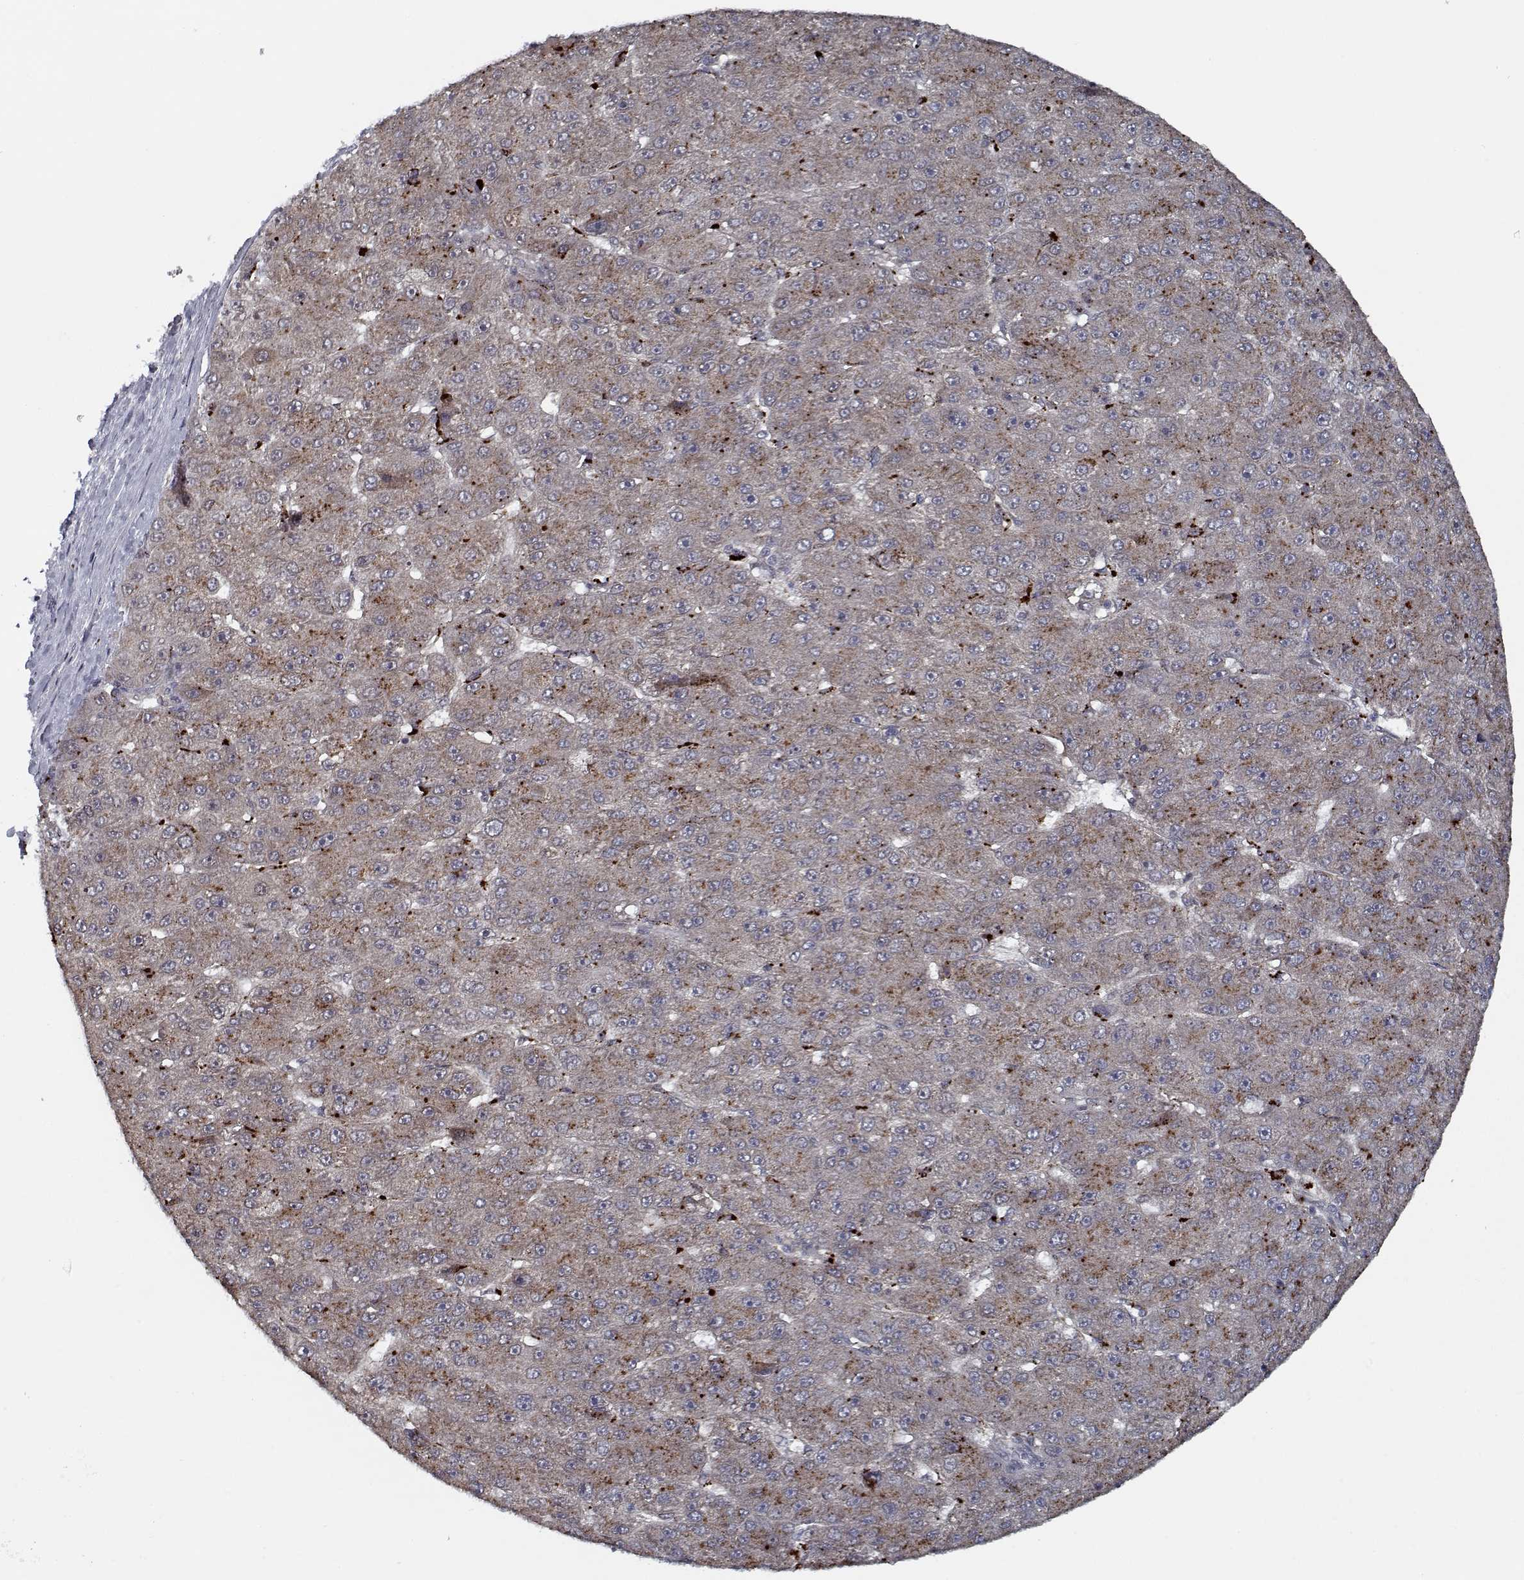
{"staining": {"intensity": "moderate", "quantity": "25%-75%", "location": "cytoplasmic/membranous"}, "tissue": "liver cancer", "cell_type": "Tumor cells", "image_type": "cancer", "snomed": [{"axis": "morphology", "description": "Carcinoma, Hepatocellular, NOS"}, {"axis": "topography", "description": "Liver"}], "caption": "Hepatocellular carcinoma (liver) tissue shows moderate cytoplasmic/membranous positivity in approximately 25%-75% of tumor cells, visualized by immunohistochemistry.", "gene": "NLK", "patient": {"sex": "male", "age": 67}}